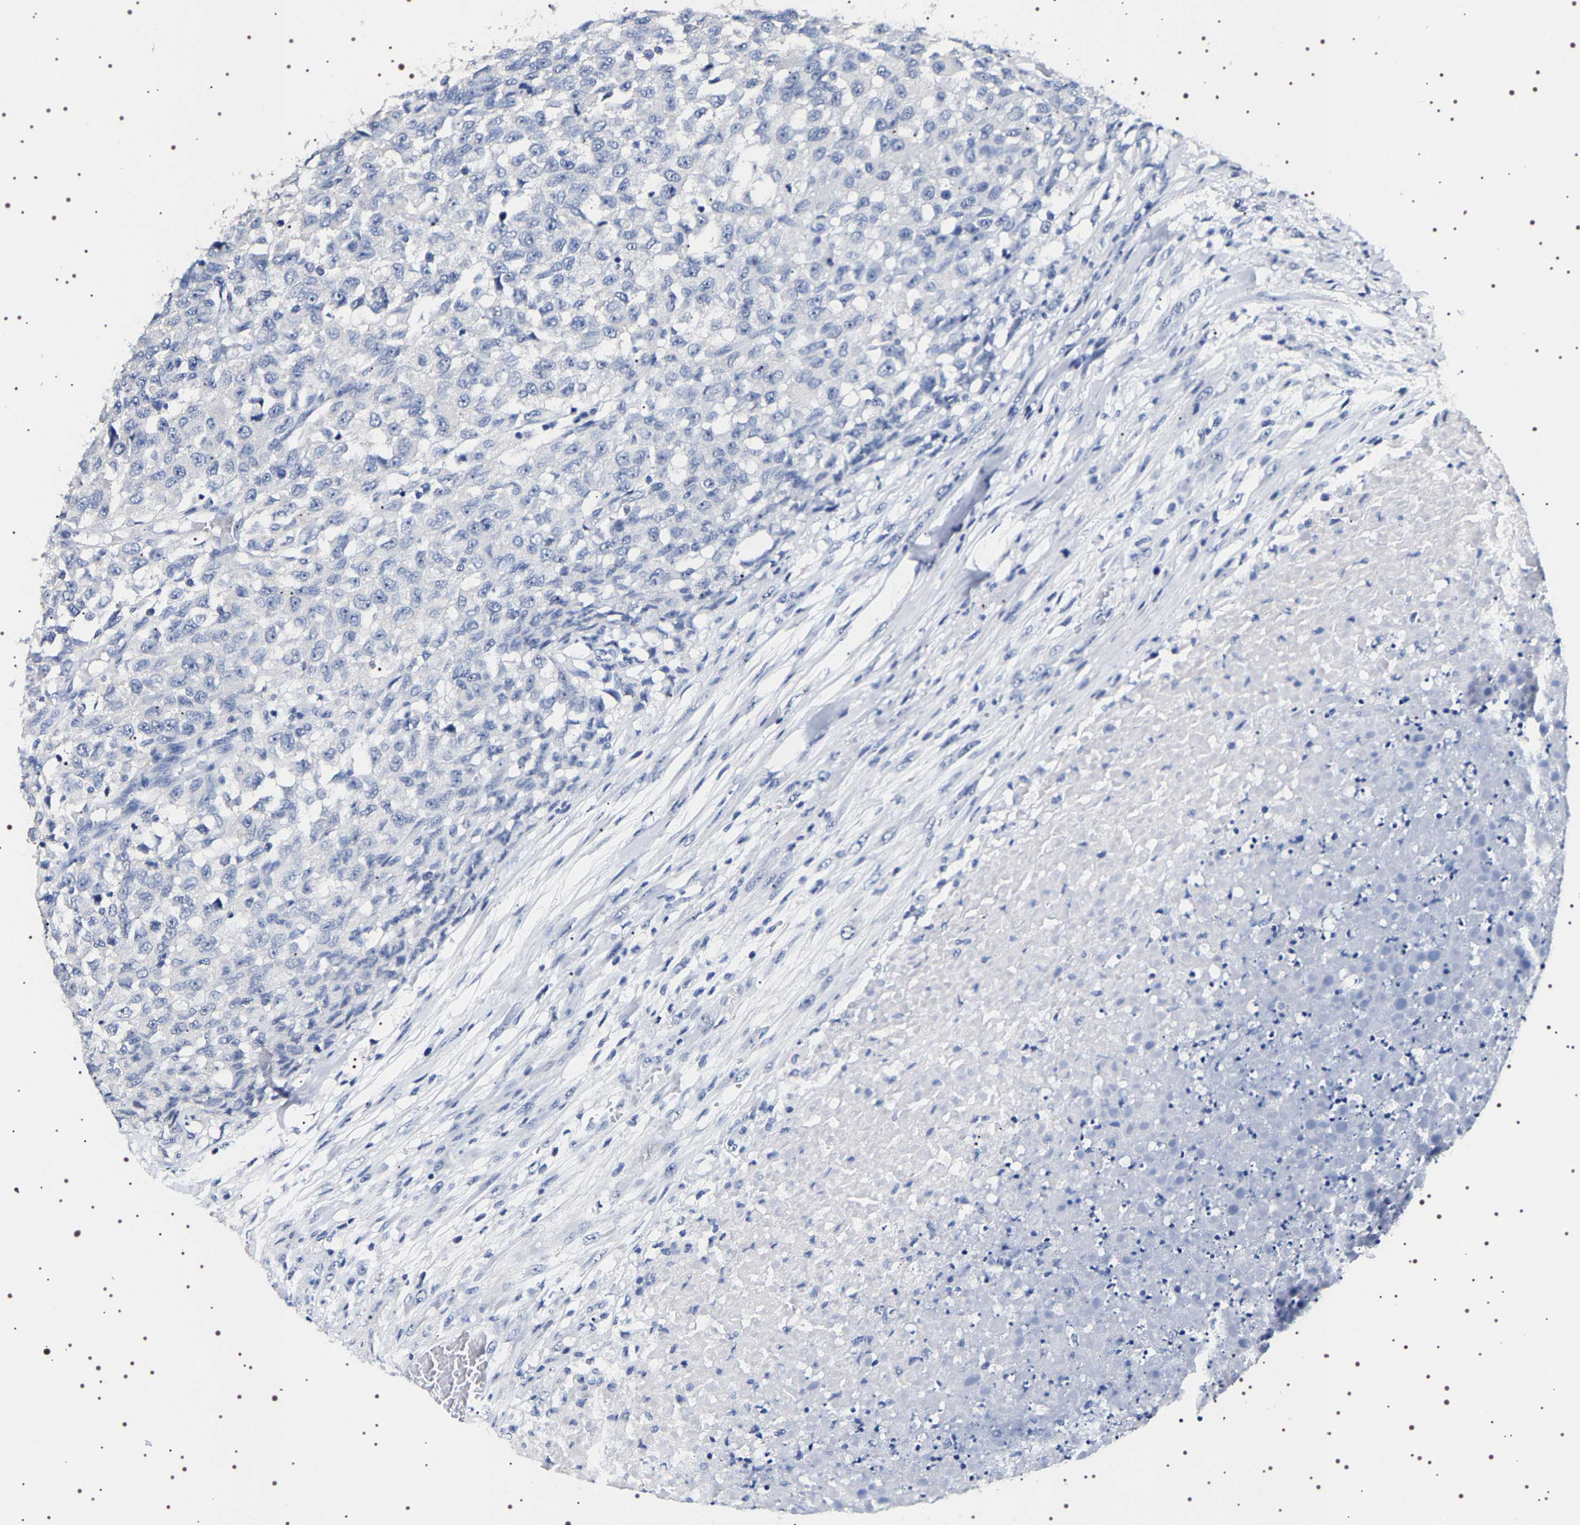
{"staining": {"intensity": "negative", "quantity": "none", "location": "none"}, "tissue": "testis cancer", "cell_type": "Tumor cells", "image_type": "cancer", "snomed": [{"axis": "morphology", "description": "Seminoma, NOS"}, {"axis": "topography", "description": "Testis"}], "caption": "This is an IHC photomicrograph of human seminoma (testis). There is no expression in tumor cells.", "gene": "UBQLN3", "patient": {"sex": "male", "age": 59}}